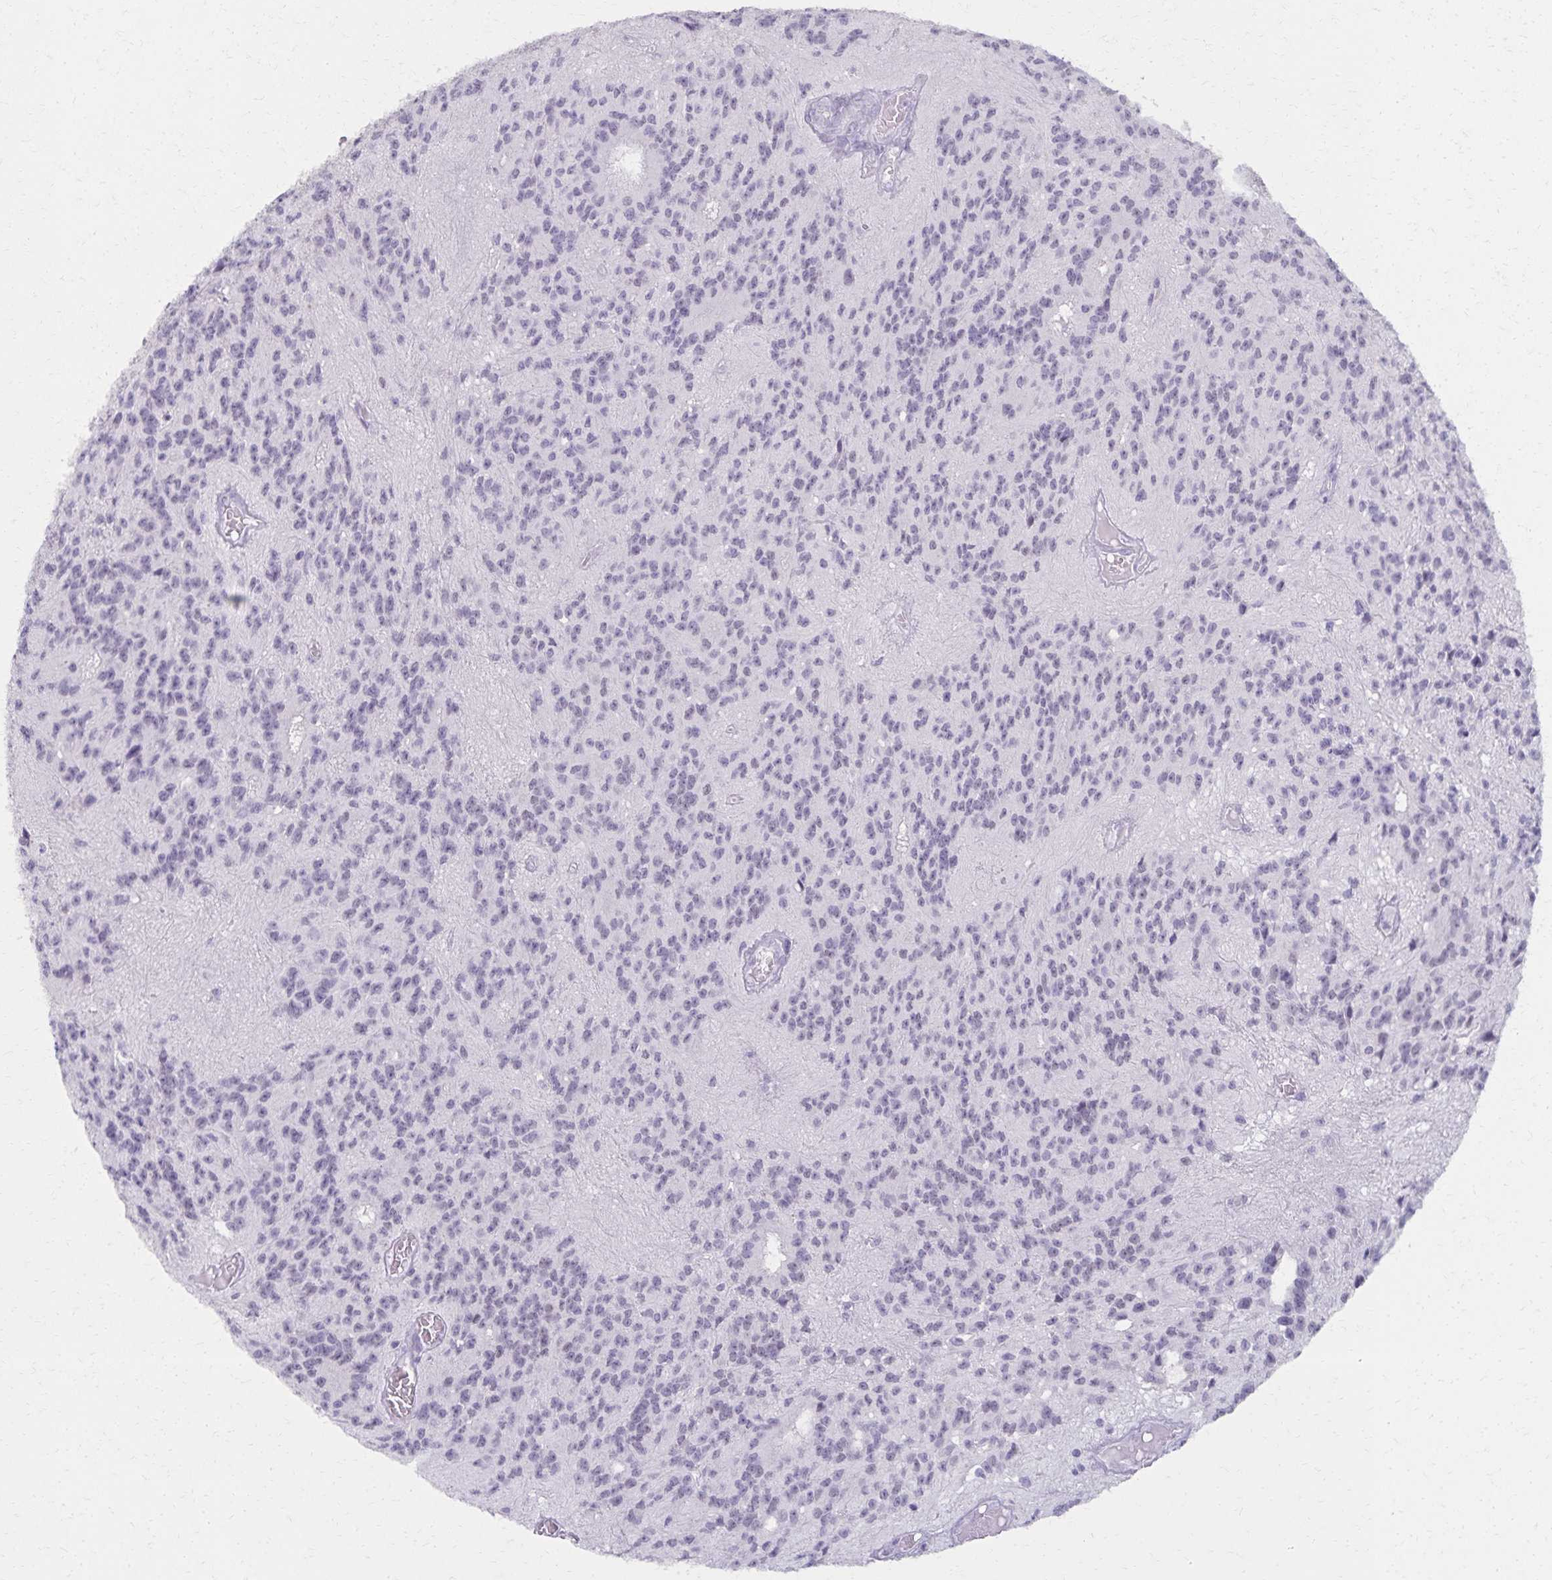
{"staining": {"intensity": "negative", "quantity": "none", "location": "none"}, "tissue": "glioma", "cell_type": "Tumor cells", "image_type": "cancer", "snomed": [{"axis": "morphology", "description": "Glioma, malignant, Low grade"}, {"axis": "topography", "description": "Brain"}], "caption": "There is no significant expression in tumor cells of glioma.", "gene": "MORC4", "patient": {"sex": "male", "age": 31}}